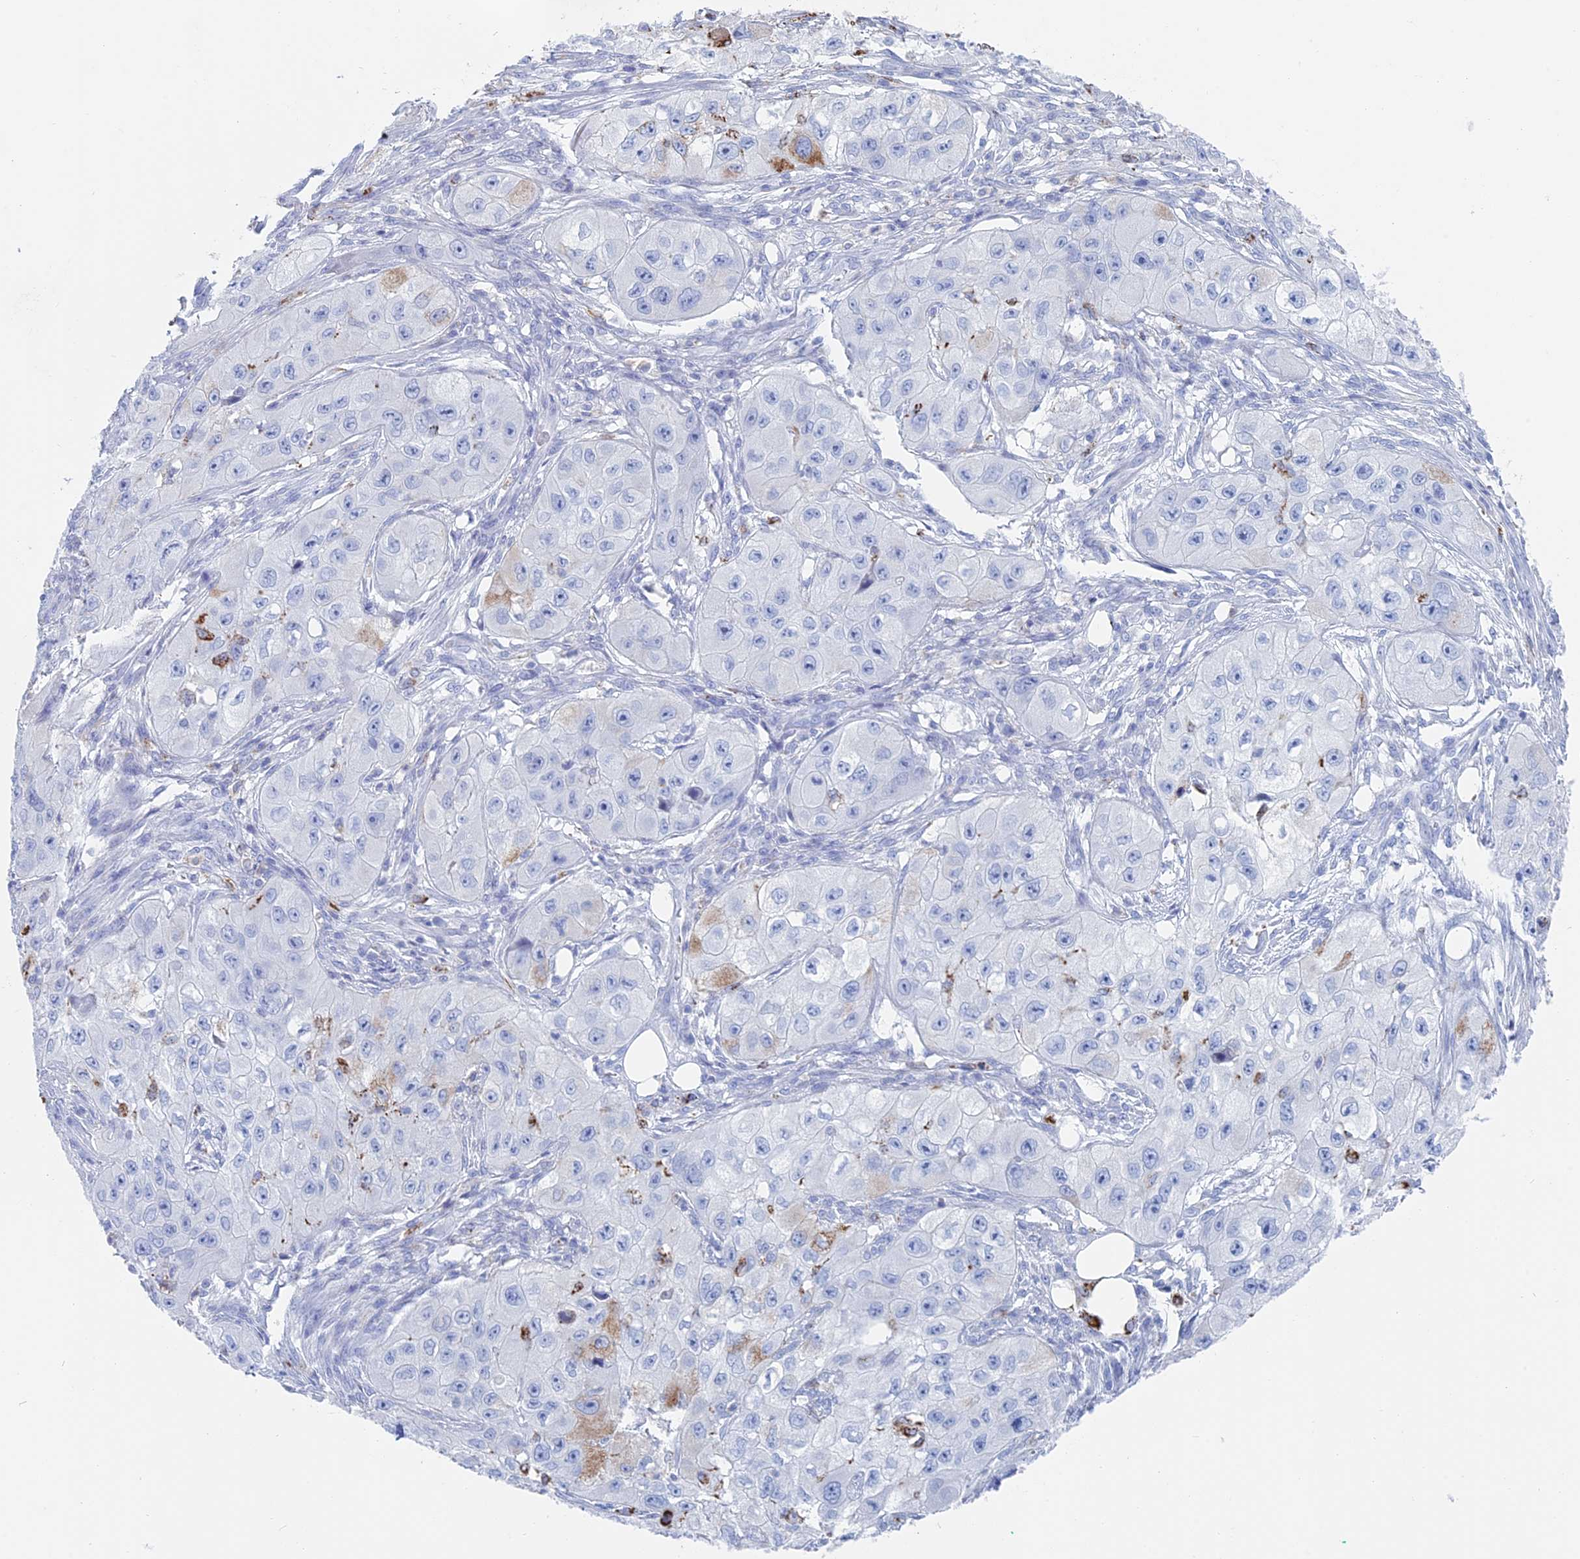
{"staining": {"intensity": "weak", "quantity": "<25%", "location": "cytoplasmic/membranous"}, "tissue": "skin cancer", "cell_type": "Tumor cells", "image_type": "cancer", "snomed": [{"axis": "morphology", "description": "Squamous cell carcinoma, NOS"}, {"axis": "topography", "description": "Skin"}, {"axis": "topography", "description": "Subcutis"}], "caption": "Immunohistochemistry (IHC) of squamous cell carcinoma (skin) exhibits no positivity in tumor cells.", "gene": "ALMS1", "patient": {"sex": "male", "age": 73}}